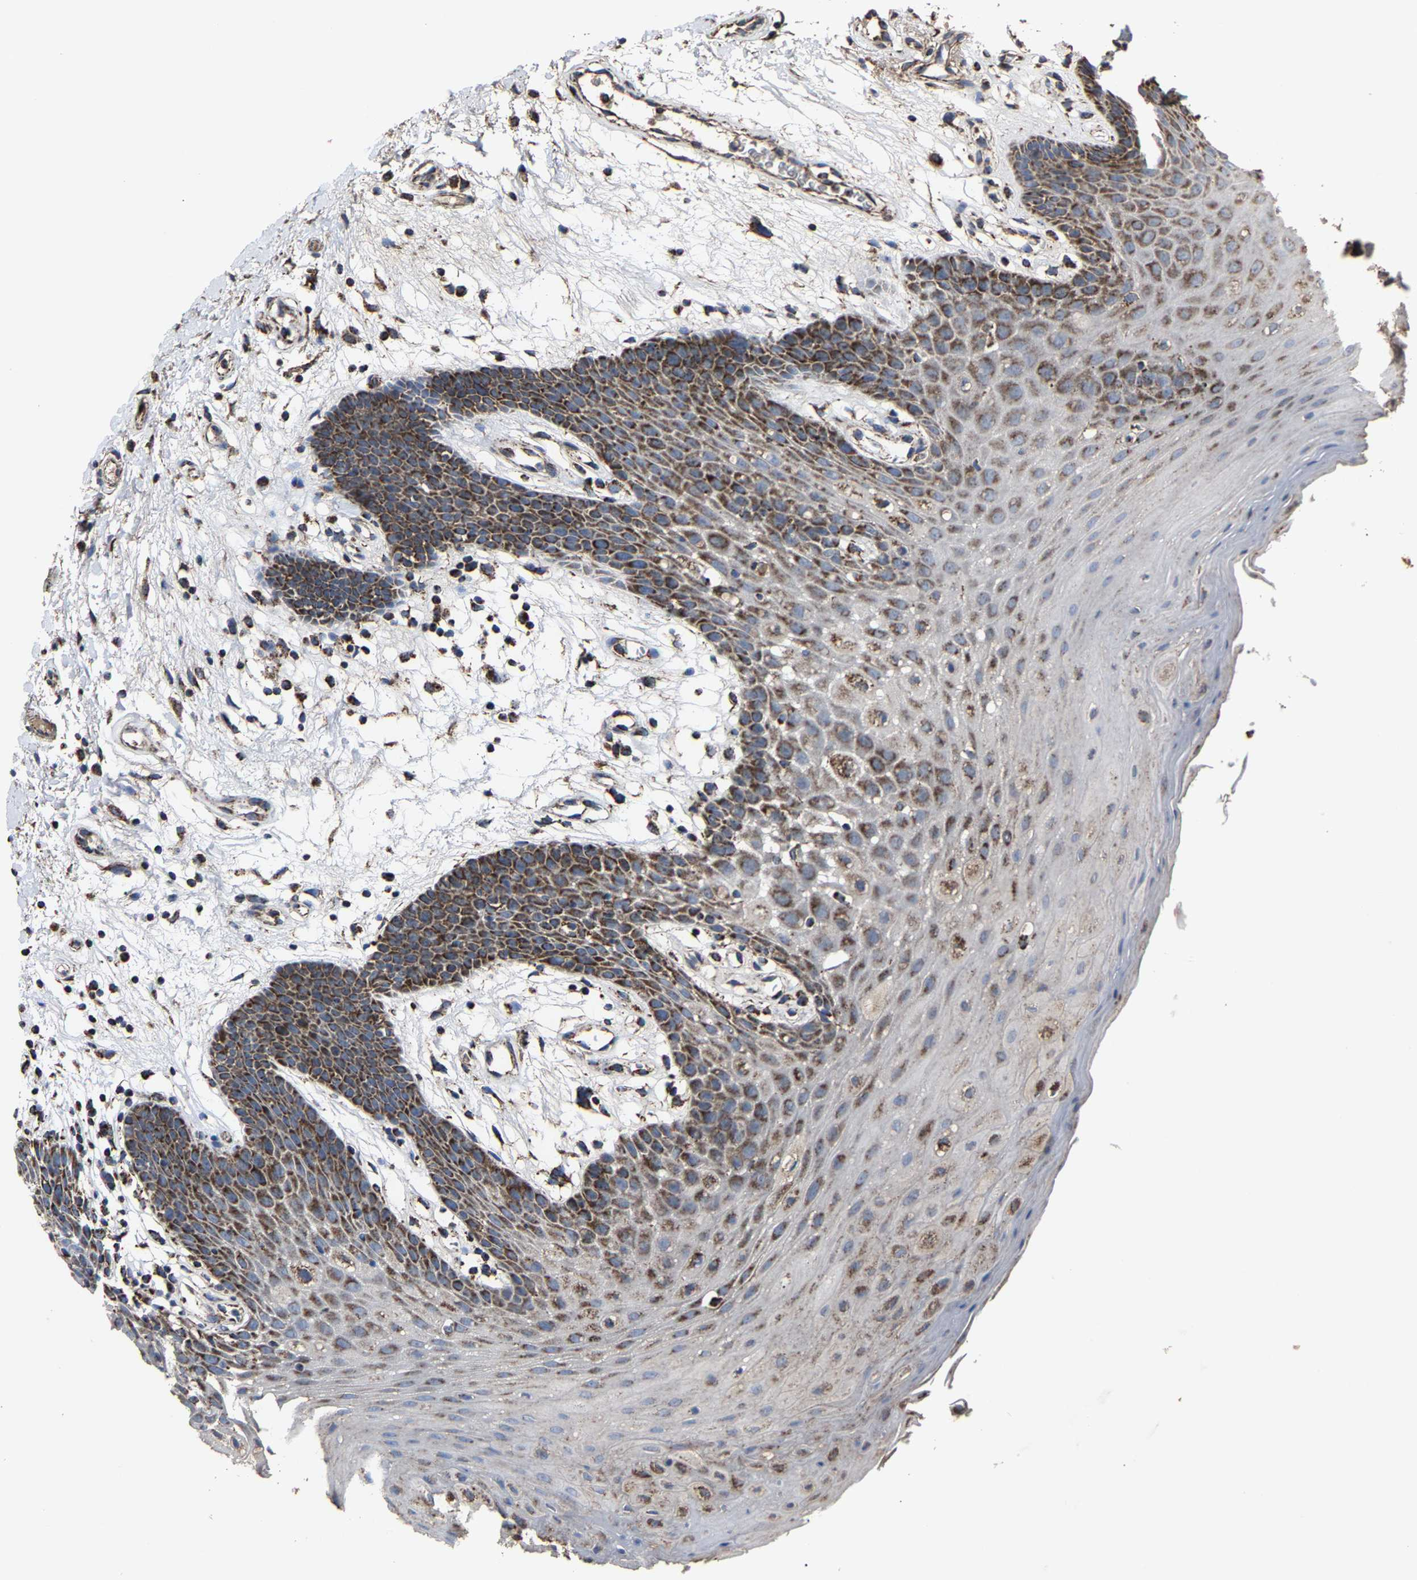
{"staining": {"intensity": "strong", "quantity": ">75%", "location": "cytoplasmic/membranous"}, "tissue": "oral mucosa", "cell_type": "Squamous epithelial cells", "image_type": "normal", "snomed": [{"axis": "morphology", "description": "Normal tissue, NOS"}, {"axis": "morphology", "description": "Squamous cell carcinoma, NOS"}, {"axis": "topography", "description": "Oral tissue"}, {"axis": "topography", "description": "Head-Neck"}], "caption": "Squamous epithelial cells demonstrate strong cytoplasmic/membranous expression in approximately >75% of cells in unremarkable oral mucosa.", "gene": "NDUFV3", "patient": {"sex": "male", "age": 71}}